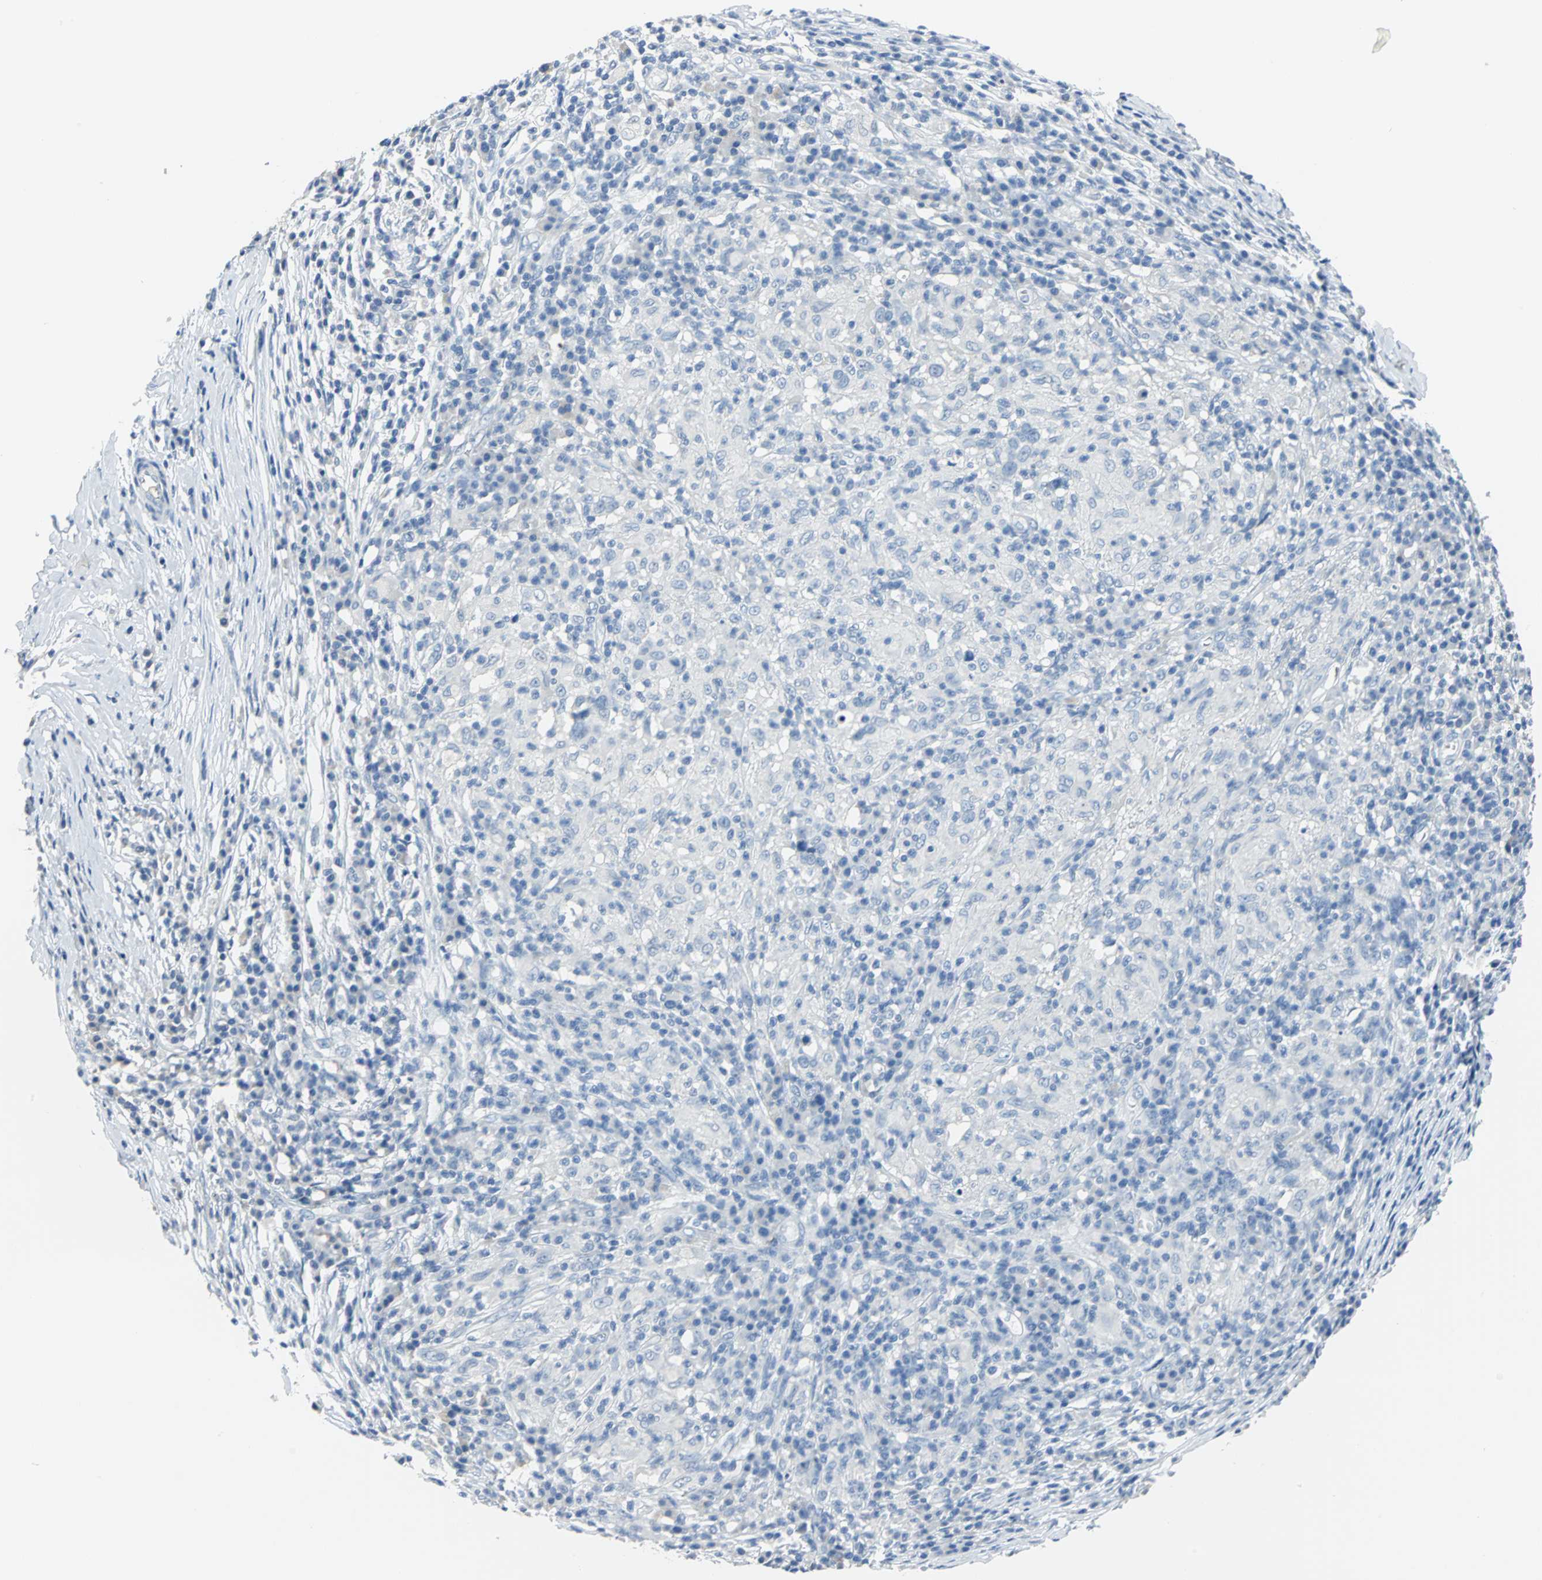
{"staining": {"intensity": "negative", "quantity": "none", "location": "none"}, "tissue": "head and neck cancer", "cell_type": "Tumor cells", "image_type": "cancer", "snomed": [{"axis": "morphology", "description": "Adenocarcinoma, NOS"}, {"axis": "topography", "description": "Salivary gland"}, {"axis": "topography", "description": "Head-Neck"}], "caption": "Immunohistochemistry of head and neck adenocarcinoma reveals no staining in tumor cells.", "gene": "PKLR", "patient": {"sex": "female", "age": 65}}